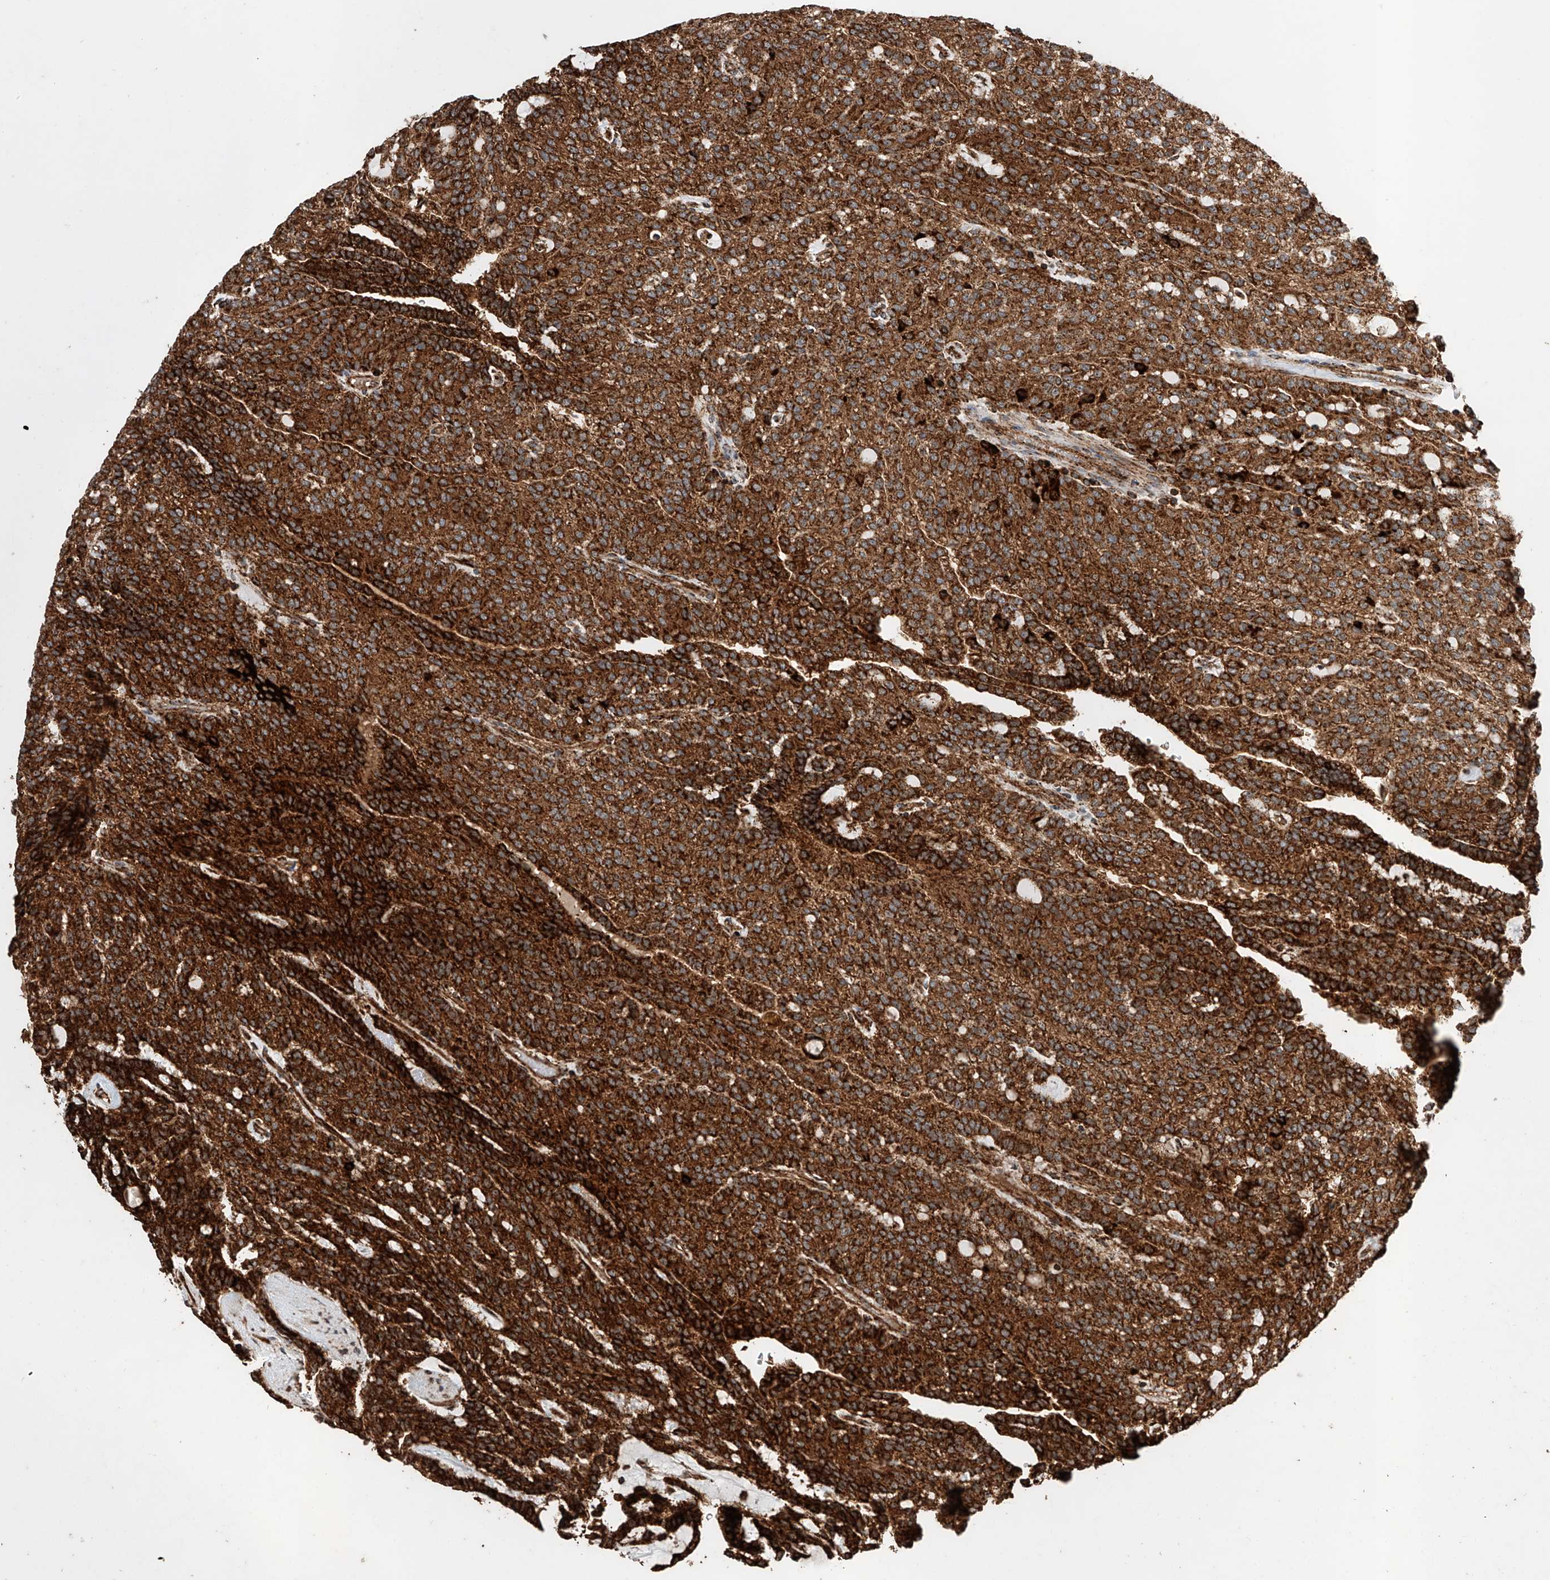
{"staining": {"intensity": "strong", "quantity": ">75%", "location": "cytoplasmic/membranous"}, "tissue": "renal cancer", "cell_type": "Tumor cells", "image_type": "cancer", "snomed": [{"axis": "morphology", "description": "Adenocarcinoma, NOS"}, {"axis": "topography", "description": "Kidney"}], "caption": "Renal cancer (adenocarcinoma) stained for a protein (brown) demonstrates strong cytoplasmic/membranous positive positivity in approximately >75% of tumor cells.", "gene": "PISD", "patient": {"sex": "male", "age": 63}}